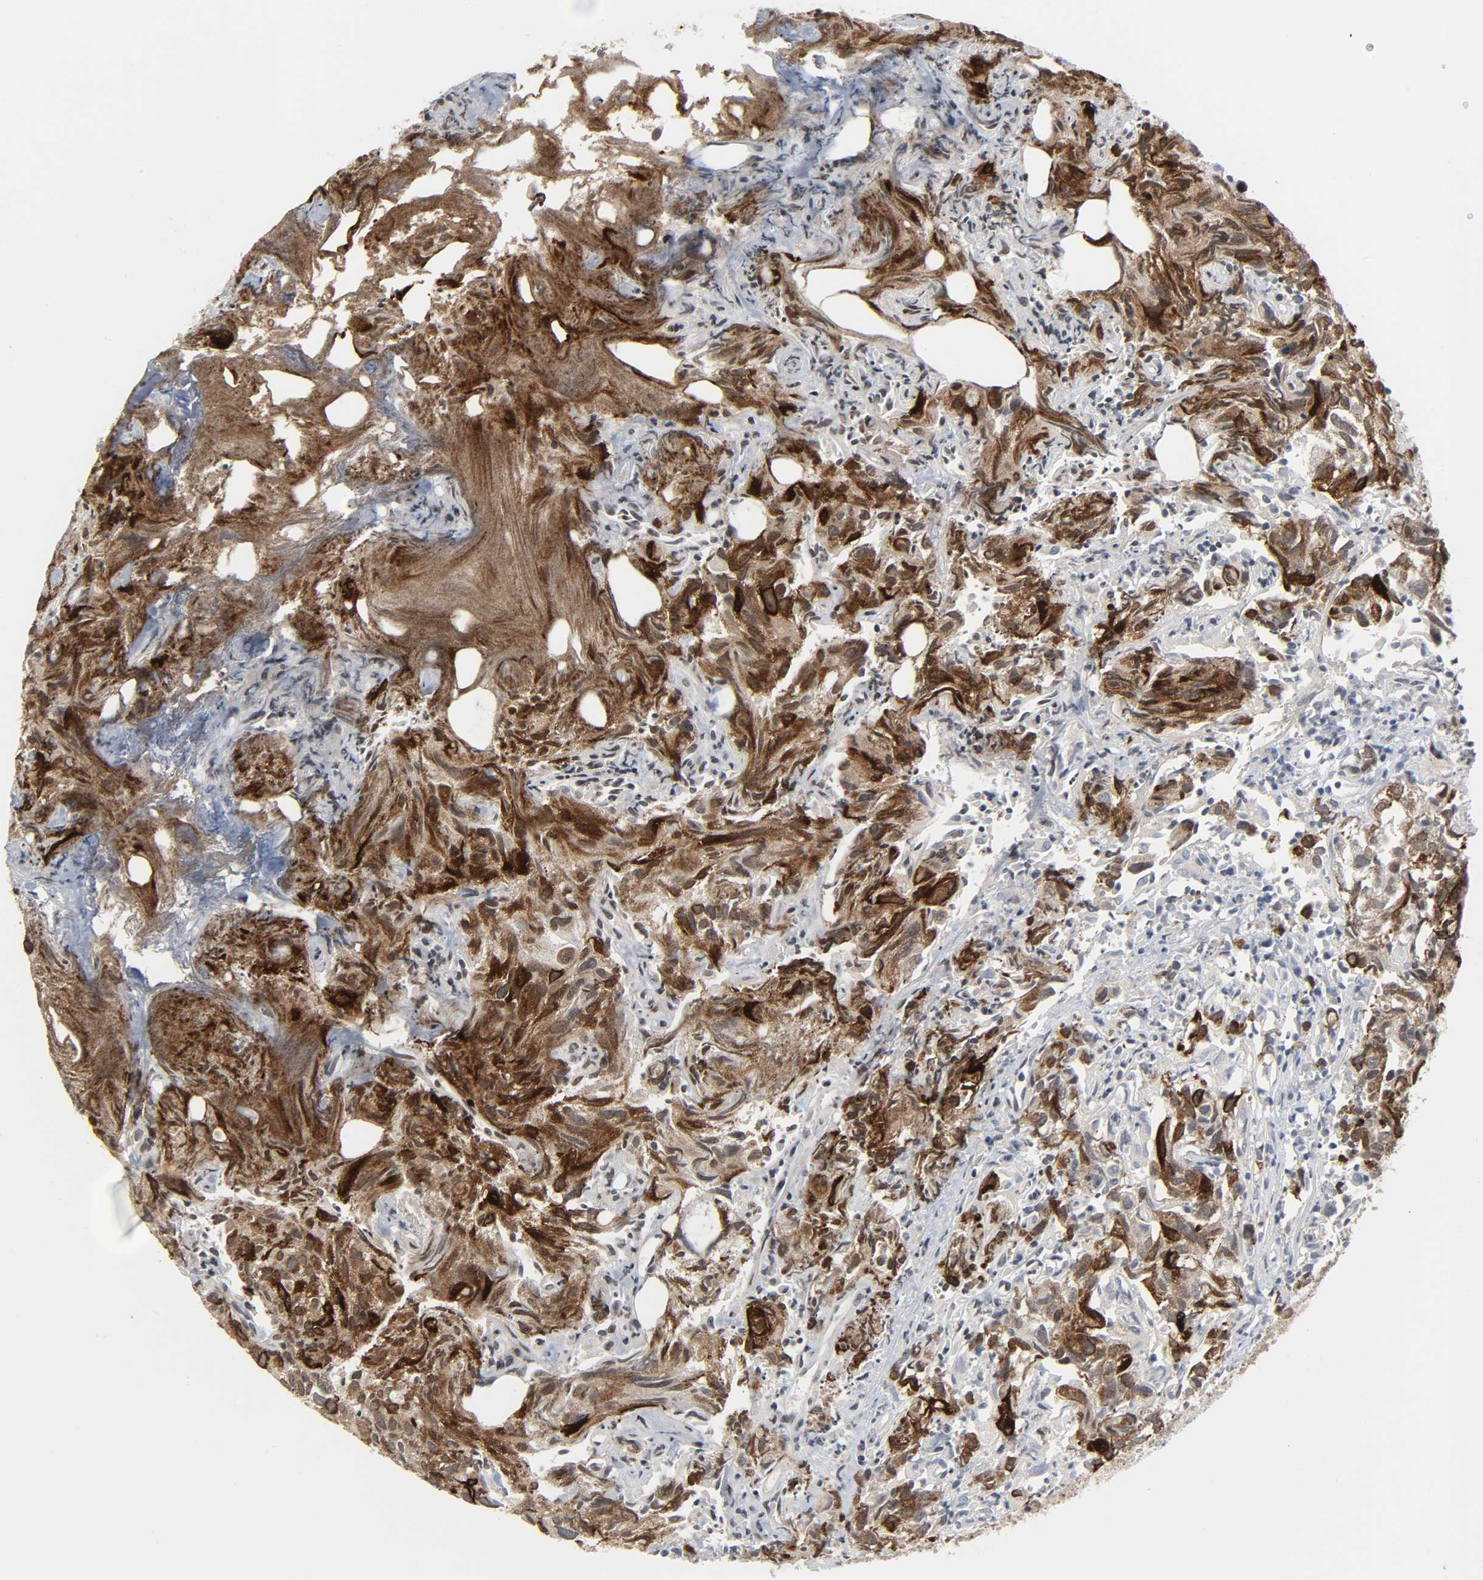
{"staining": {"intensity": "strong", "quantity": ">75%", "location": "cytoplasmic/membranous"}, "tissue": "urothelial cancer", "cell_type": "Tumor cells", "image_type": "cancer", "snomed": [{"axis": "morphology", "description": "Urothelial carcinoma, High grade"}, {"axis": "topography", "description": "Urinary bladder"}], "caption": "IHC of human high-grade urothelial carcinoma exhibits high levels of strong cytoplasmic/membranous staining in about >75% of tumor cells.", "gene": "MUC1", "patient": {"sex": "female", "age": 75}}